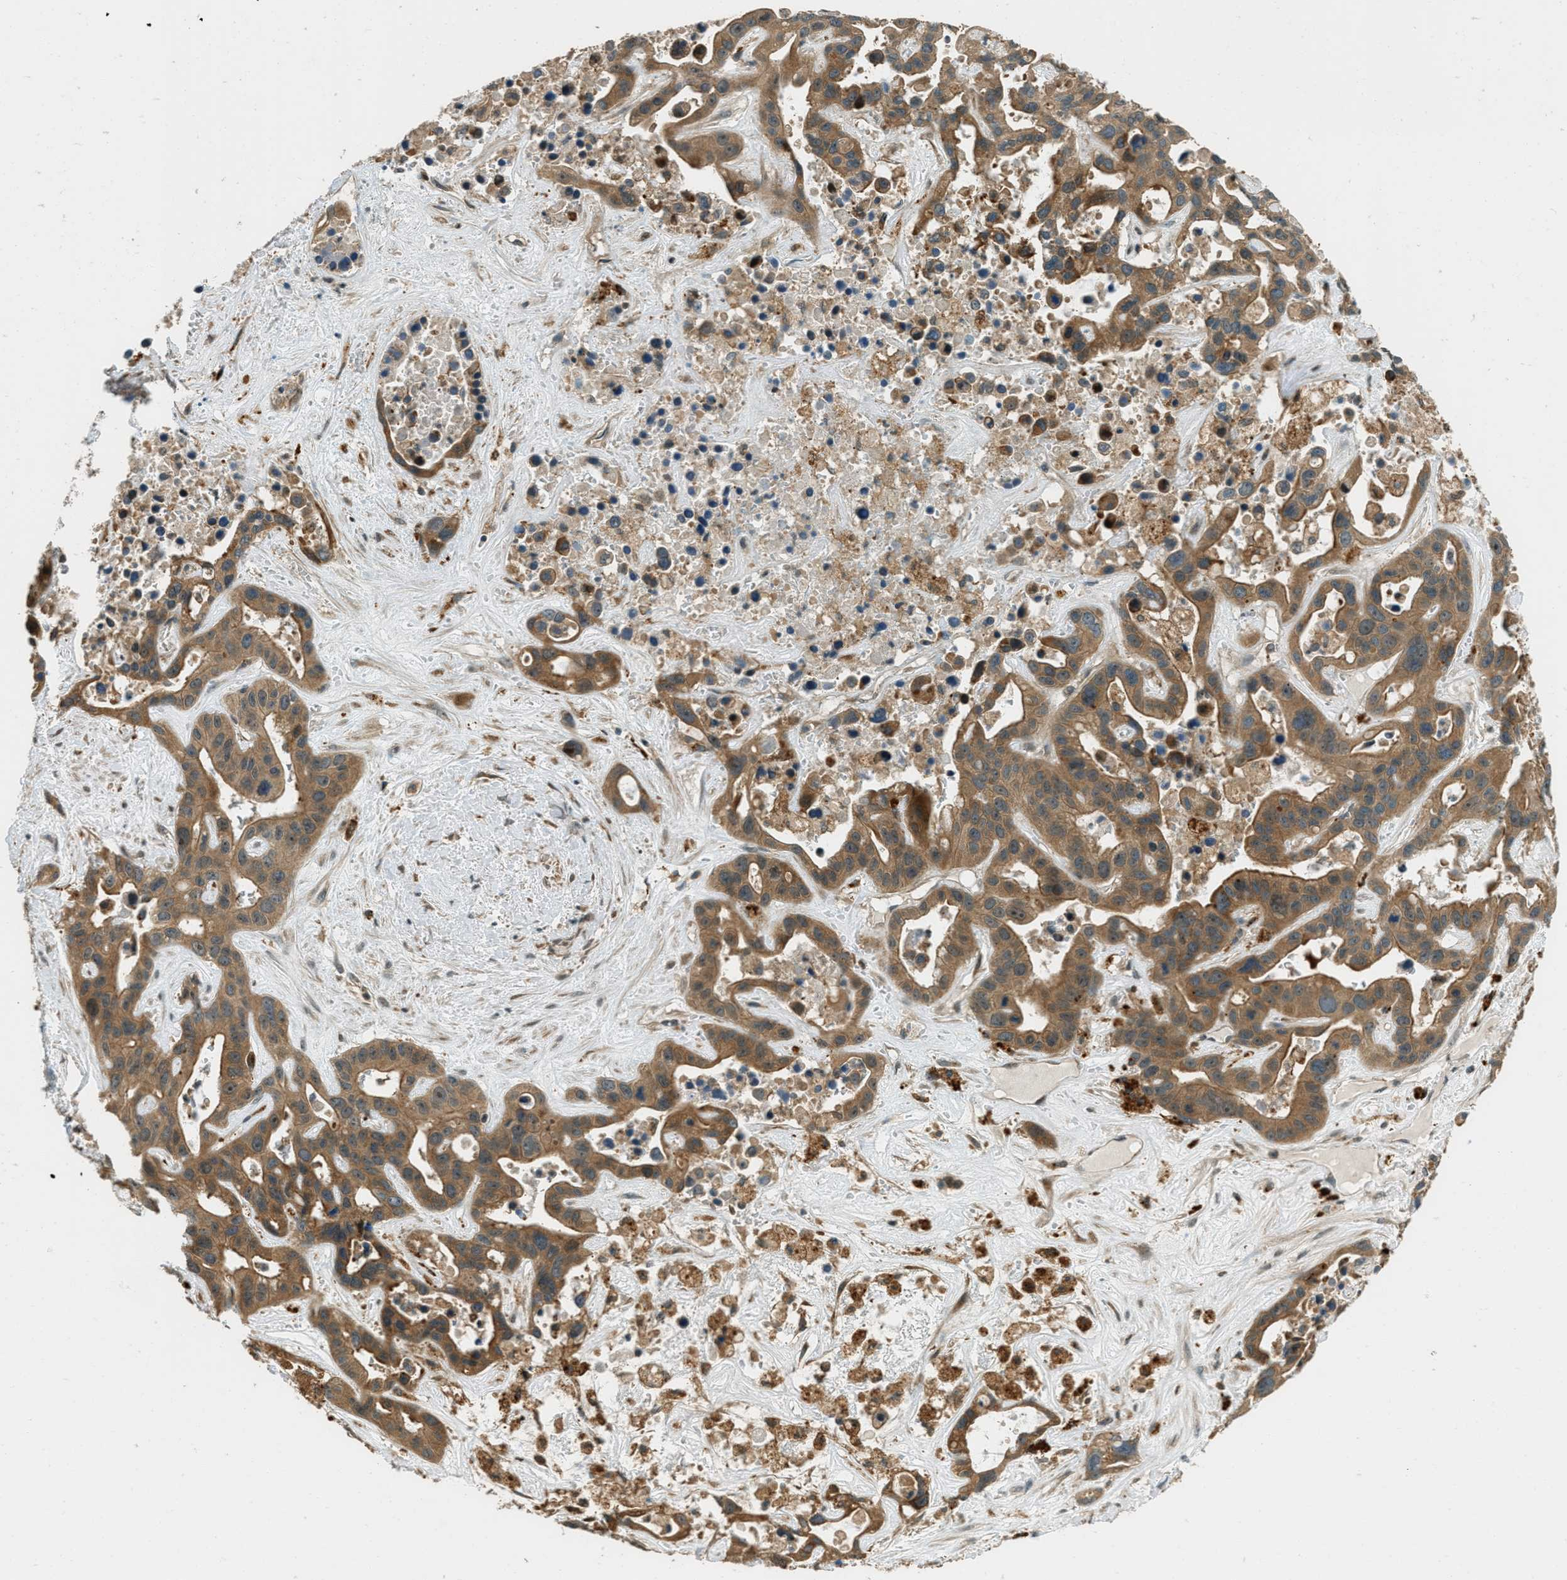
{"staining": {"intensity": "moderate", "quantity": ">75%", "location": "cytoplasmic/membranous"}, "tissue": "liver cancer", "cell_type": "Tumor cells", "image_type": "cancer", "snomed": [{"axis": "morphology", "description": "Cholangiocarcinoma"}, {"axis": "topography", "description": "Liver"}], "caption": "Tumor cells show medium levels of moderate cytoplasmic/membranous expression in approximately >75% of cells in liver cancer.", "gene": "PTPN23", "patient": {"sex": "female", "age": 65}}